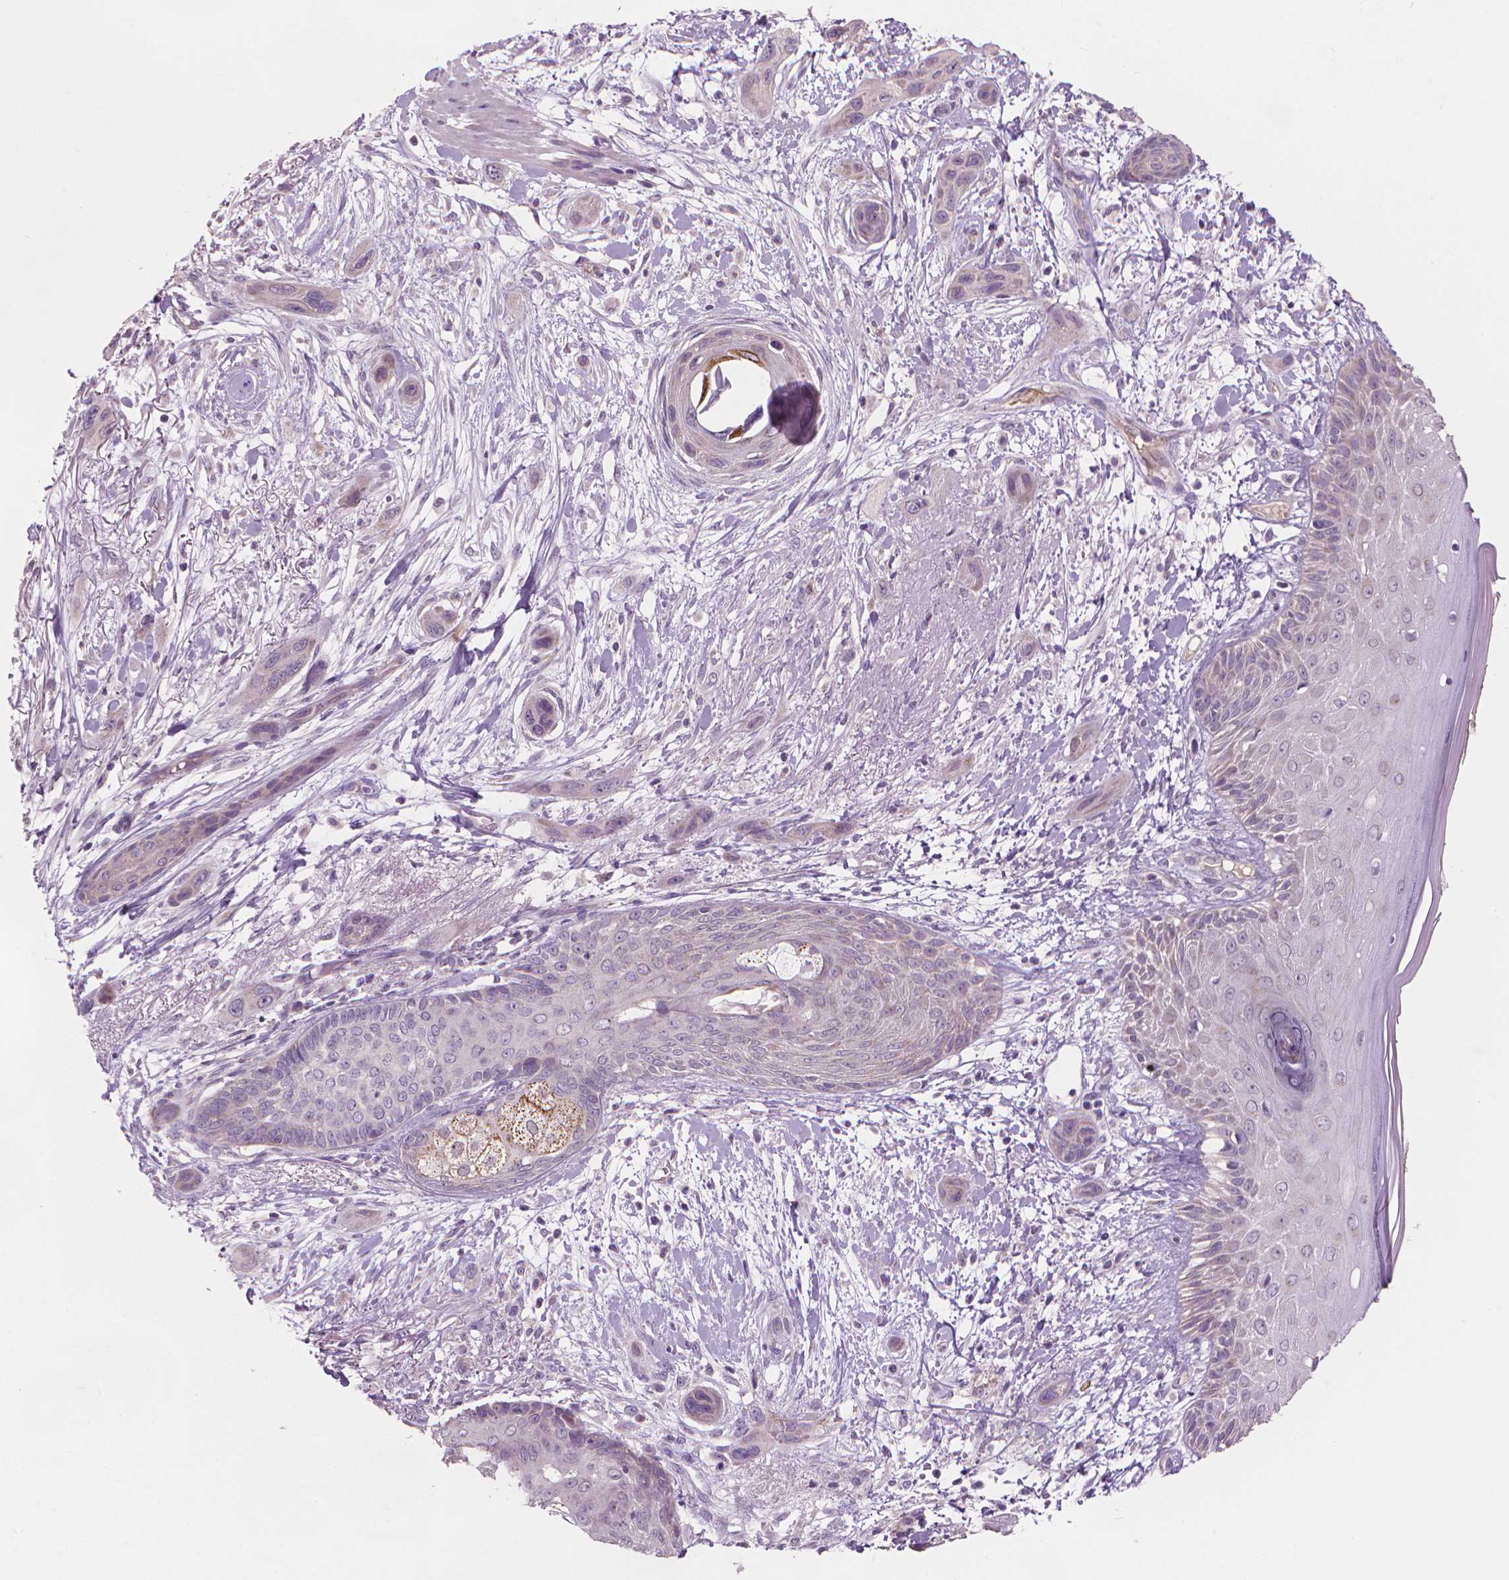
{"staining": {"intensity": "negative", "quantity": "none", "location": "none"}, "tissue": "skin cancer", "cell_type": "Tumor cells", "image_type": "cancer", "snomed": [{"axis": "morphology", "description": "Squamous cell carcinoma, NOS"}, {"axis": "topography", "description": "Skin"}], "caption": "IHC micrograph of neoplastic tissue: skin squamous cell carcinoma stained with DAB exhibits no significant protein staining in tumor cells.", "gene": "CFAP126", "patient": {"sex": "male", "age": 79}}